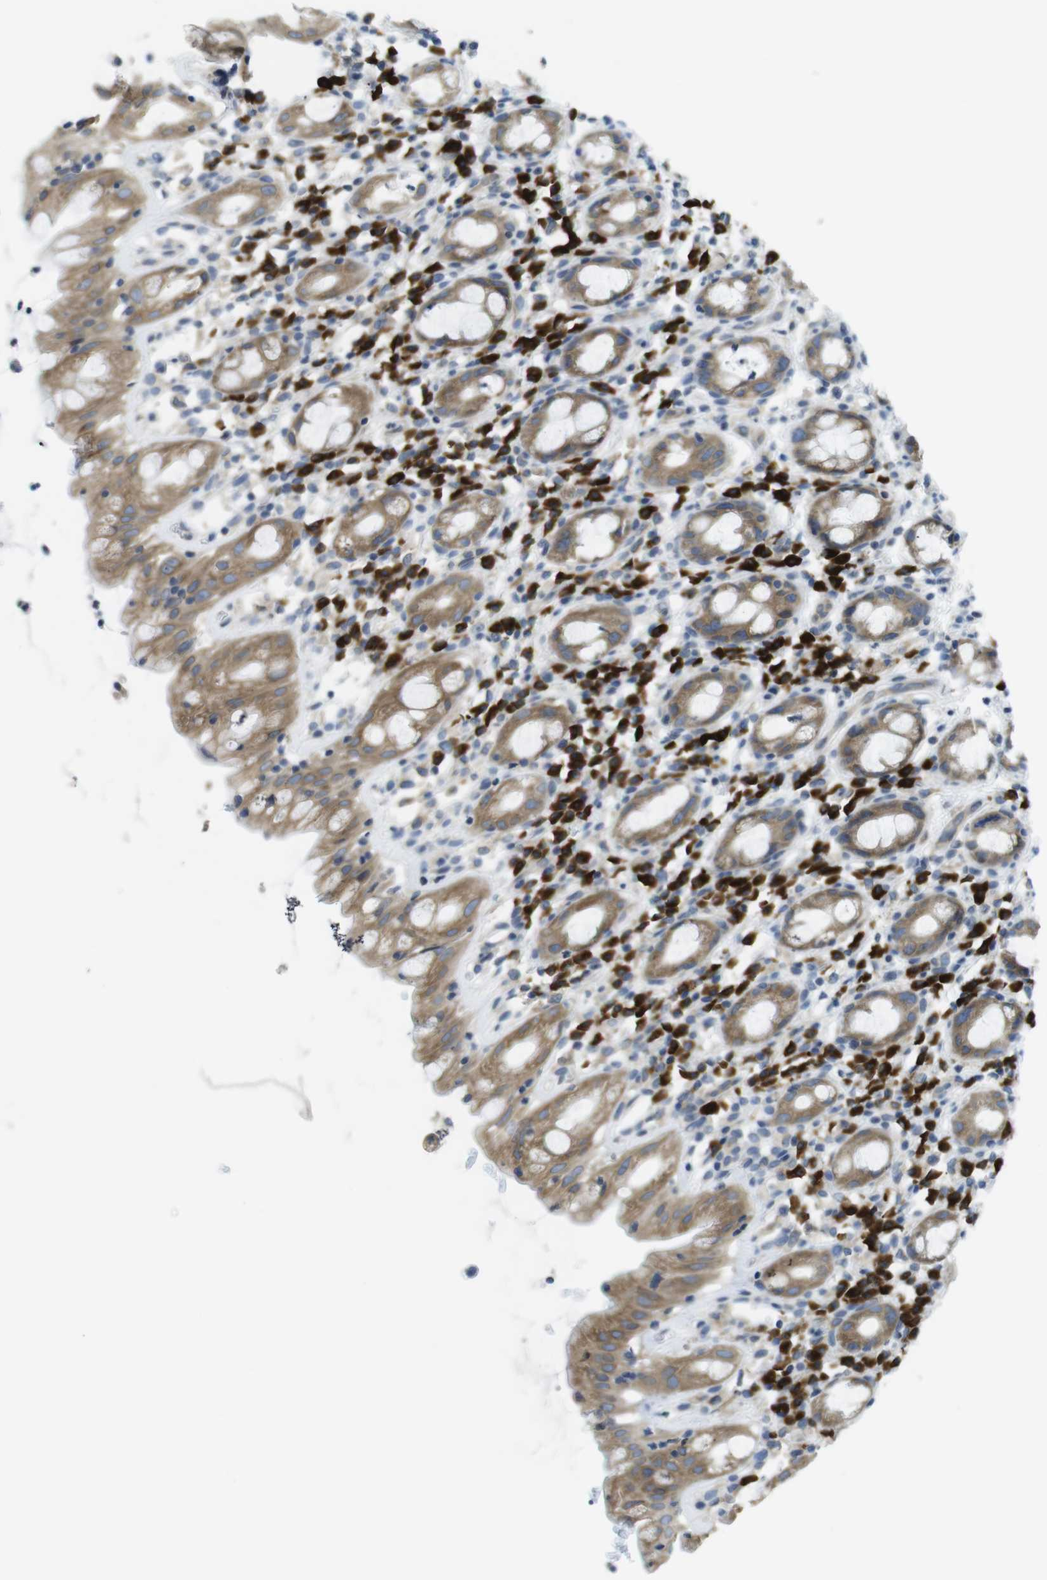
{"staining": {"intensity": "moderate", "quantity": ">75%", "location": "cytoplasmic/membranous"}, "tissue": "rectum", "cell_type": "Glandular cells", "image_type": "normal", "snomed": [{"axis": "morphology", "description": "Normal tissue, NOS"}, {"axis": "topography", "description": "Rectum"}], "caption": "Rectum was stained to show a protein in brown. There is medium levels of moderate cytoplasmic/membranous expression in about >75% of glandular cells. Immunohistochemistry stains the protein in brown and the nuclei are stained blue.", "gene": "CLPTM1L", "patient": {"sex": "male", "age": 44}}